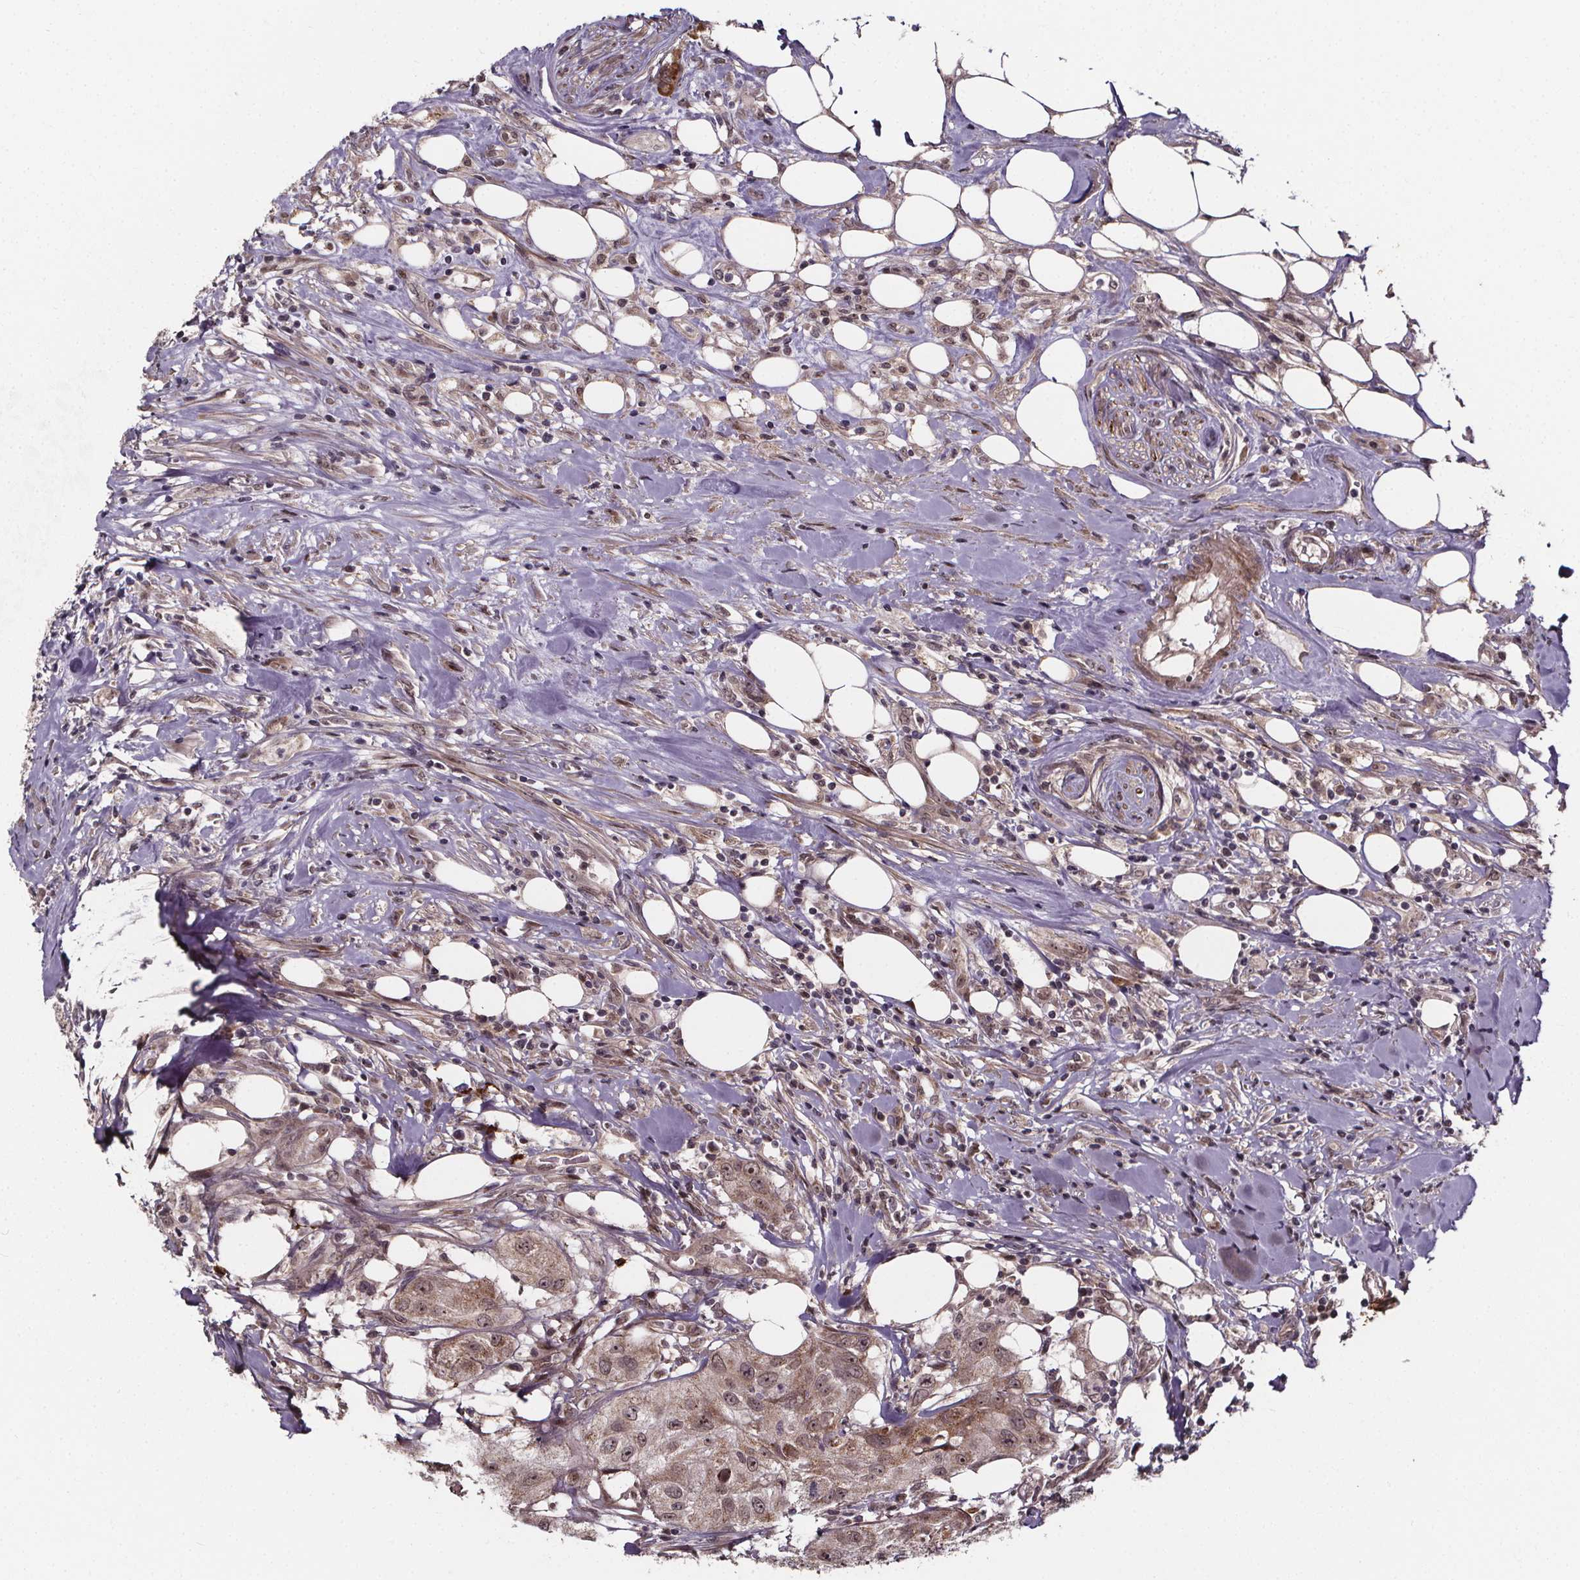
{"staining": {"intensity": "moderate", "quantity": "<25%", "location": "nuclear"}, "tissue": "urothelial cancer", "cell_type": "Tumor cells", "image_type": "cancer", "snomed": [{"axis": "morphology", "description": "Urothelial carcinoma, High grade"}, {"axis": "topography", "description": "Urinary bladder"}], "caption": "Urothelial cancer tissue demonstrates moderate nuclear positivity in approximately <25% of tumor cells (DAB (3,3'-diaminobenzidine) IHC, brown staining for protein, blue staining for nuclei).", "gene": "DDIT3", "patient": {"sex": "male", "age": 79}}